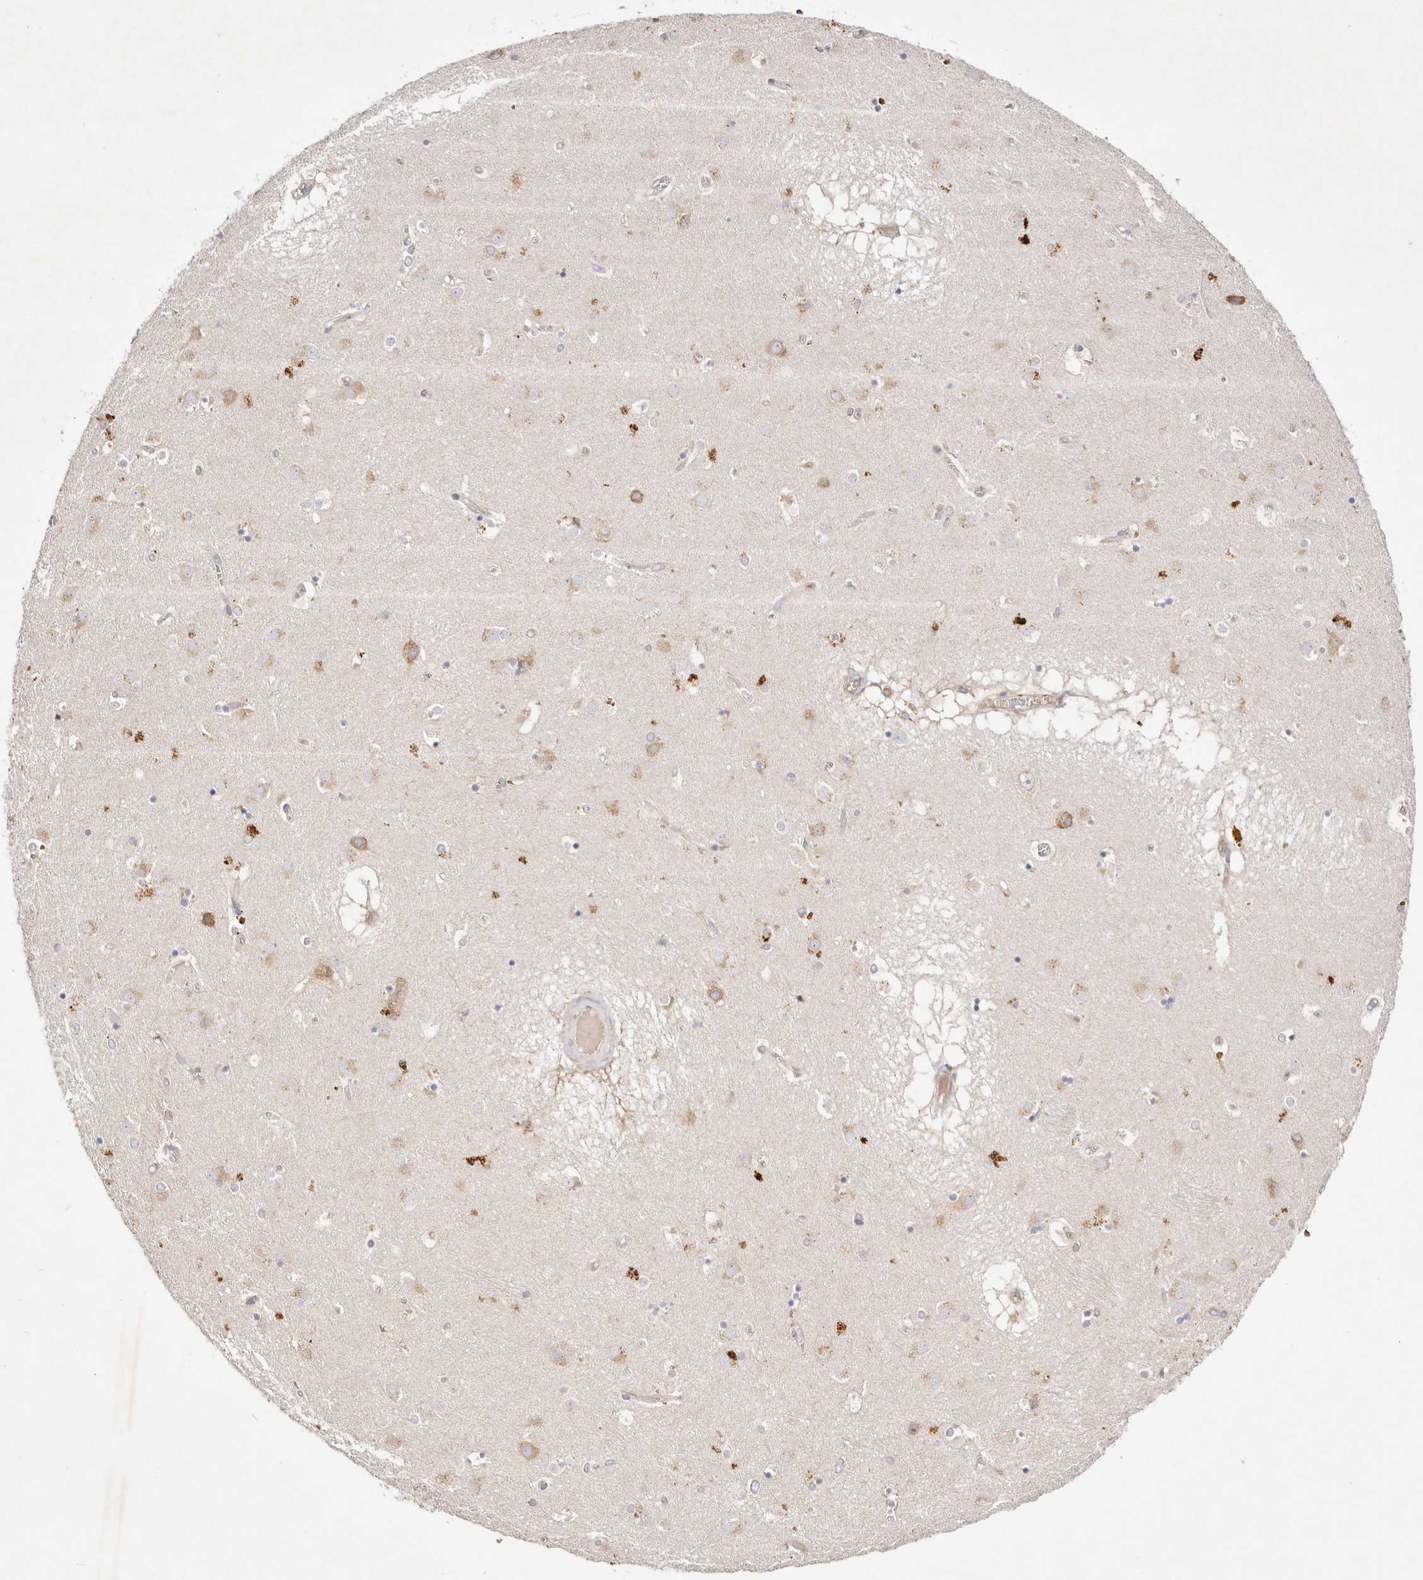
{"staining": {"intensity": "negative", "quantity": "none", "location": "none"}, "tissue": "caudate", "cell_type": "Glial cells", "image_type": "normal", "snomed": [{"axis": "morphology", "description": "Normal tissue, NOS"}, {"axis": "topography", "description": "Lateral ventricle wall"}], "caption": "Photomicrograph shows no protein staining in glial cells of unremarkable caudate. (Immunohistochemistry, brightfield microscopy, high magnification).", "gene": "GNA13", "patient": {"sex": "male", "age": 70}}